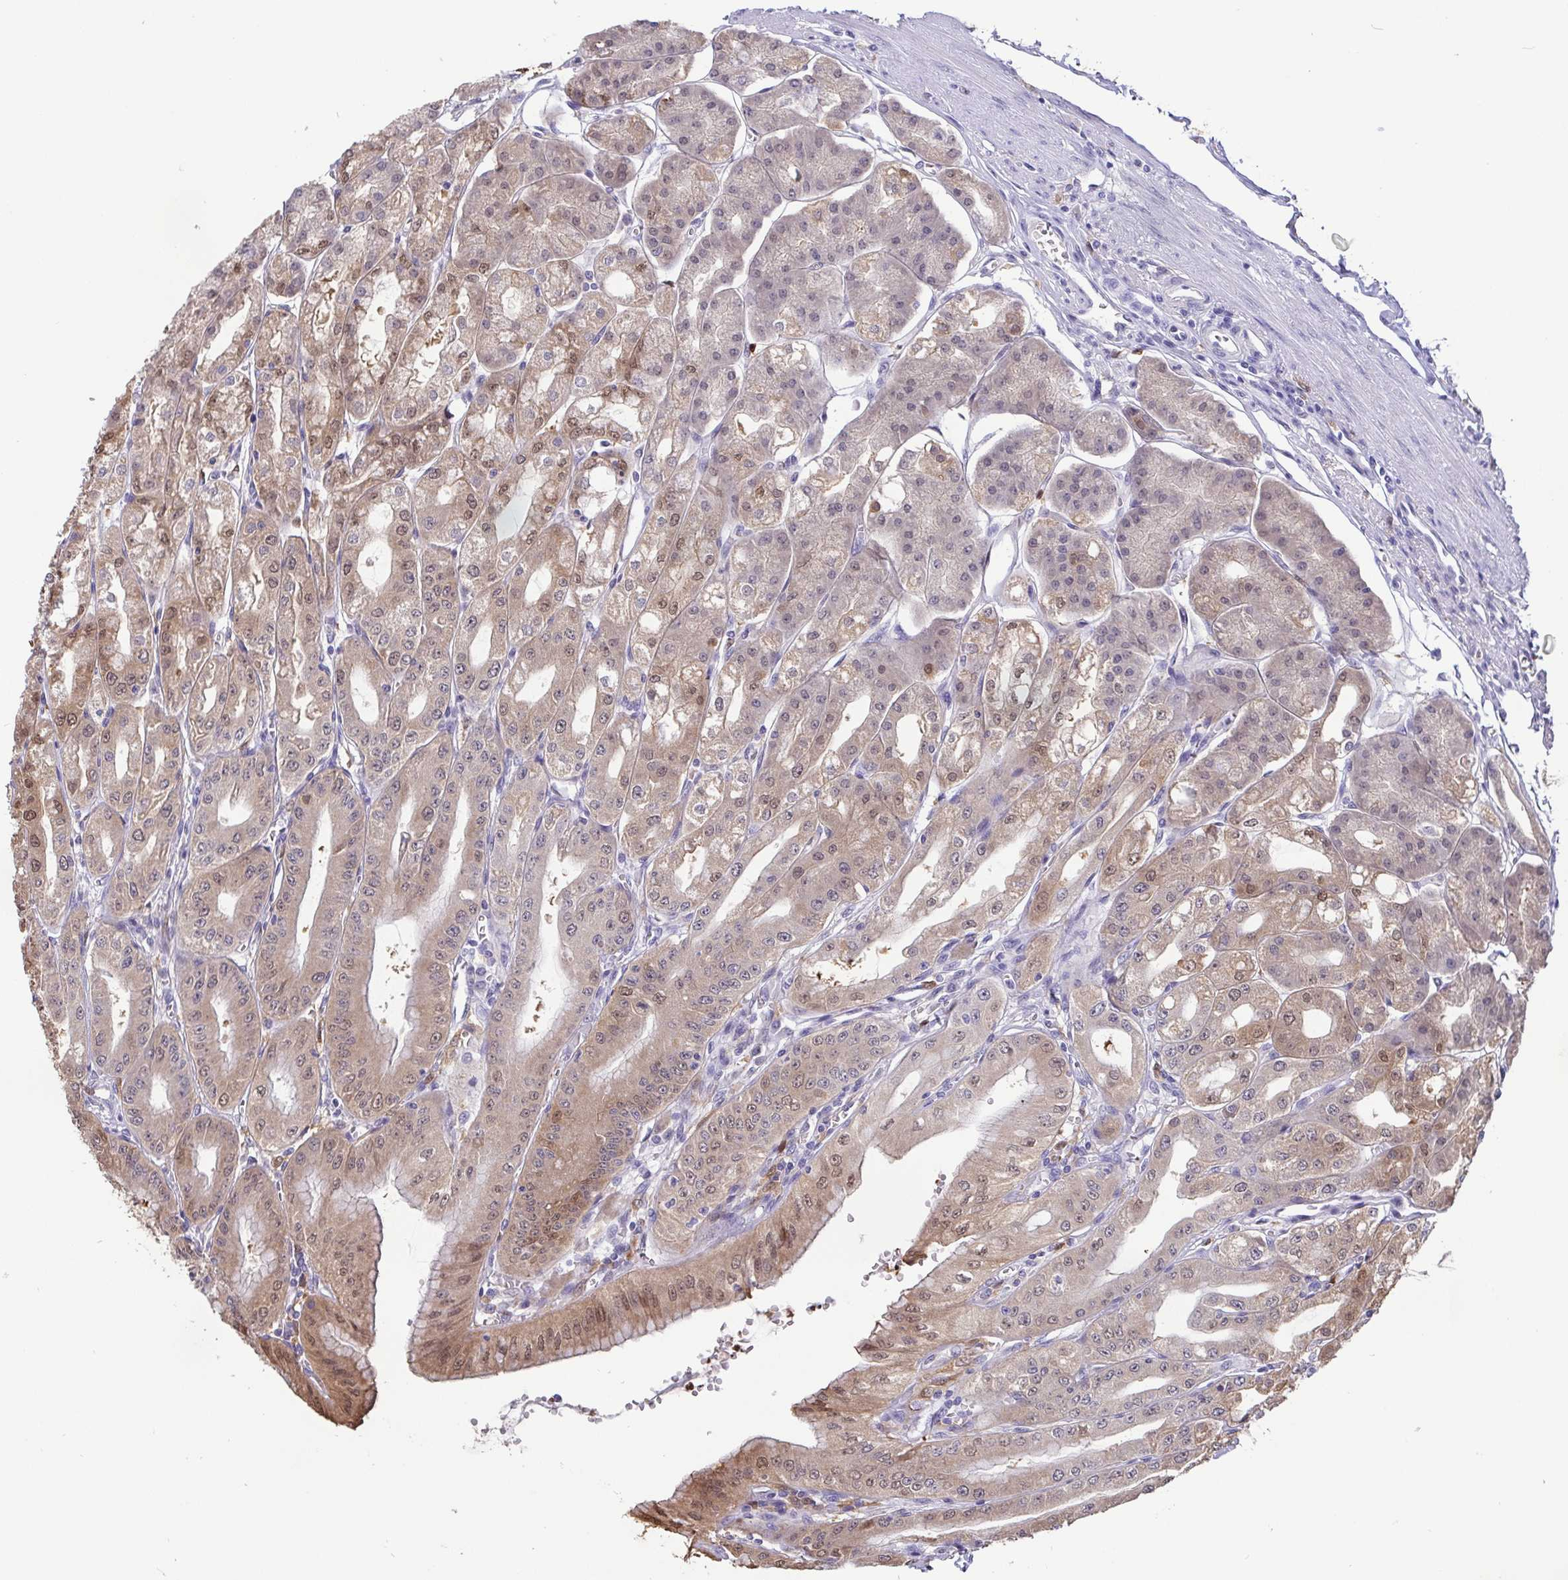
{"staining": {"intensity": "moderate", "quantity": "25%-75%", "location": "cytoplasmic/membranous,nuclear"}, "tissue": "stomach", "cell_type": "Glandular cells", "image_type": "normal", "snomed": [{"axis": "morphology", "description": "Normal tissue, NOS"}, {"axis": "topography", "description": "Stomach, lower"}], "caption": "The histopathology image reveals staining of normal stomach, revealing moderate cytoplasmic/membranous,nuclear protein positivity (brown color) within glandular cells. (DAB IHC with brightfield microscopy, high magnification).", "gene": "IDH1", "patient": {"sex": "male", "age": 71}}